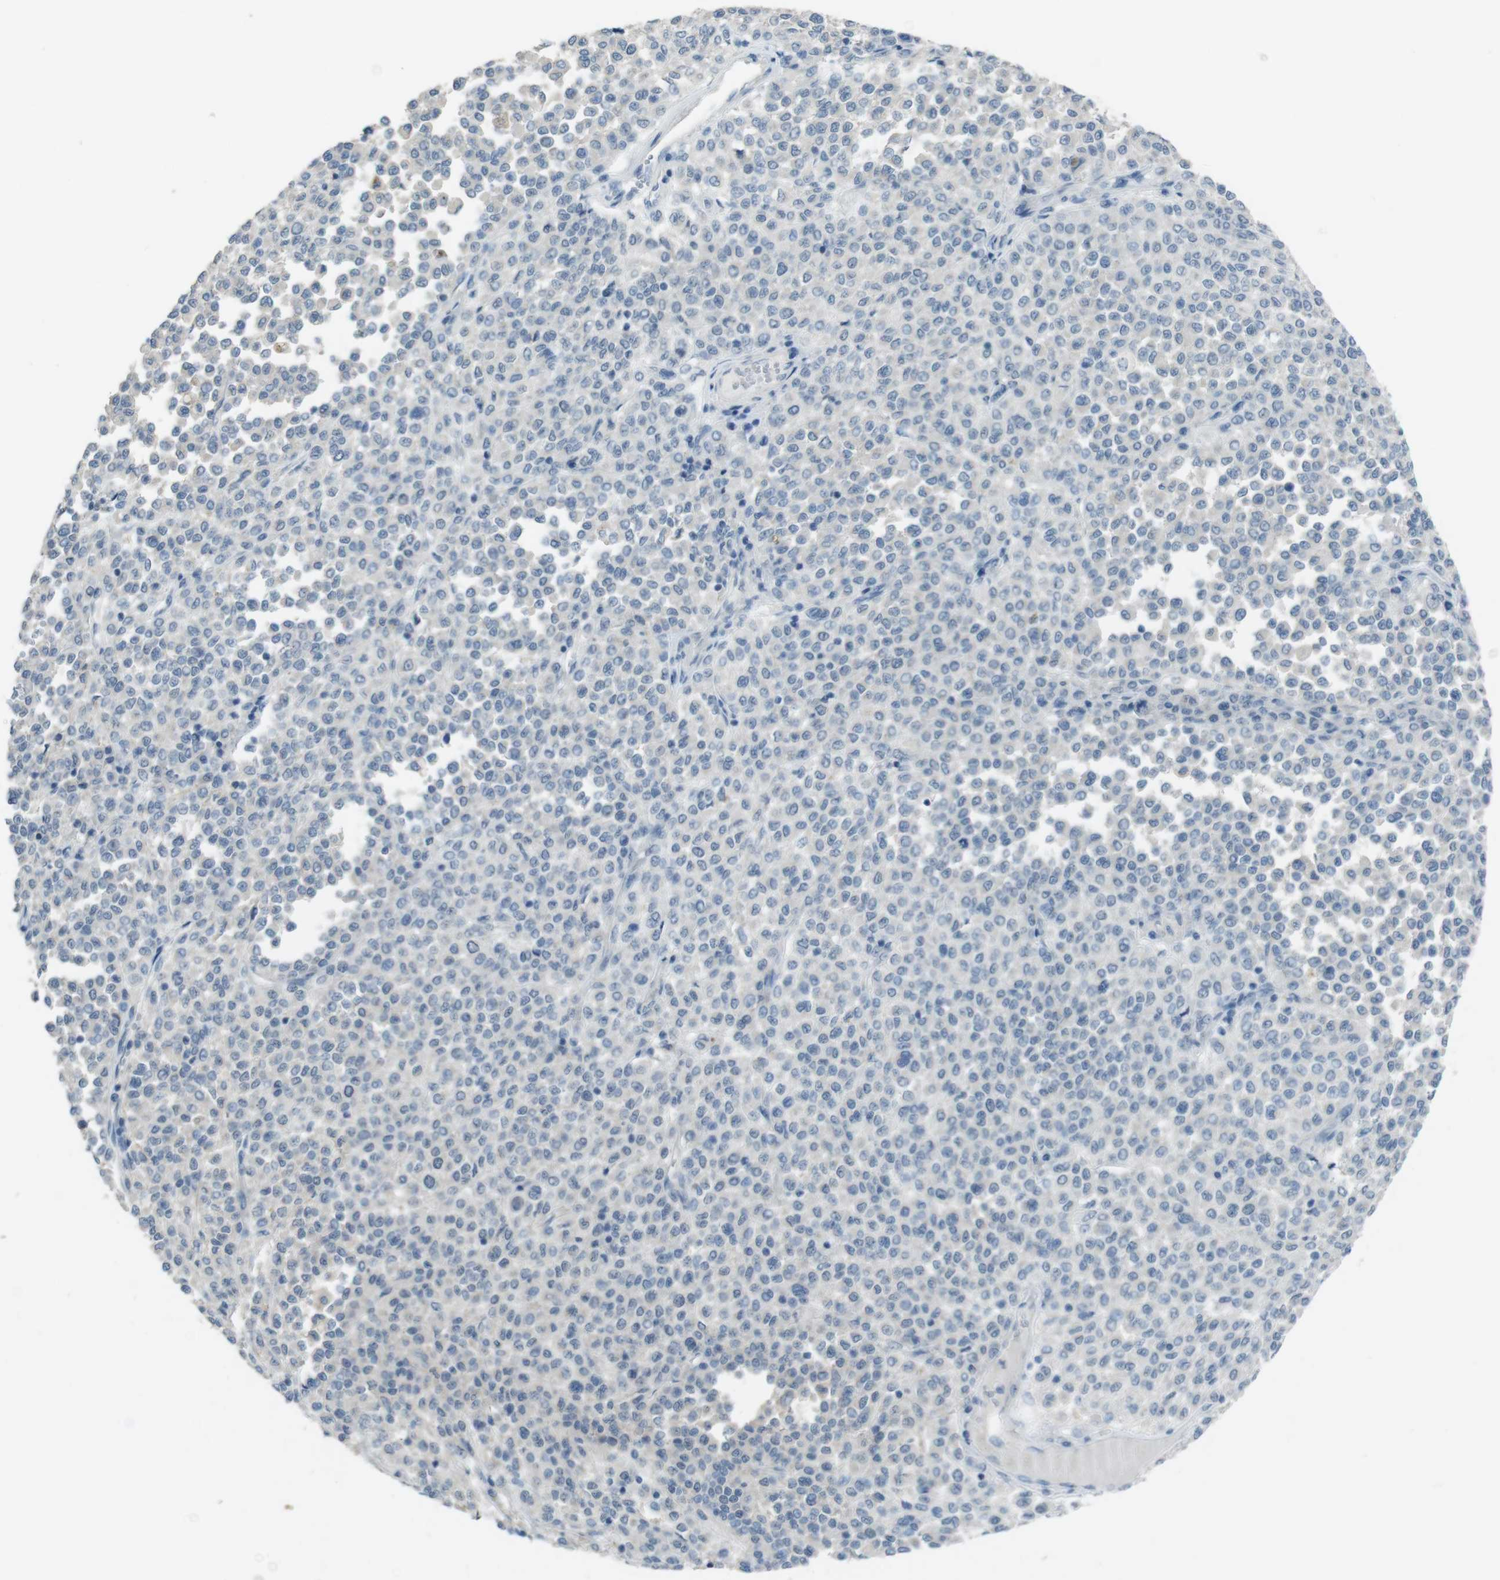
{"staining": {"intensity": "negative", "quantity": "none", "location": "none"}, "tissue": "melanoma", "cell_type": "Tumor cells", "image_type": "cancer", "snomed": [{"axis": "morphology", "description": "Malignant melanoma, Metastatic site"}, {"axis": "topography", "description": "Pancreas"}], "caption": "IHC of malignant melanoma (metastatic site) demonstrates no expression in tumor cells.", "gene": "ENTPD7", "patient": {"sex": "female", "age": 30}}